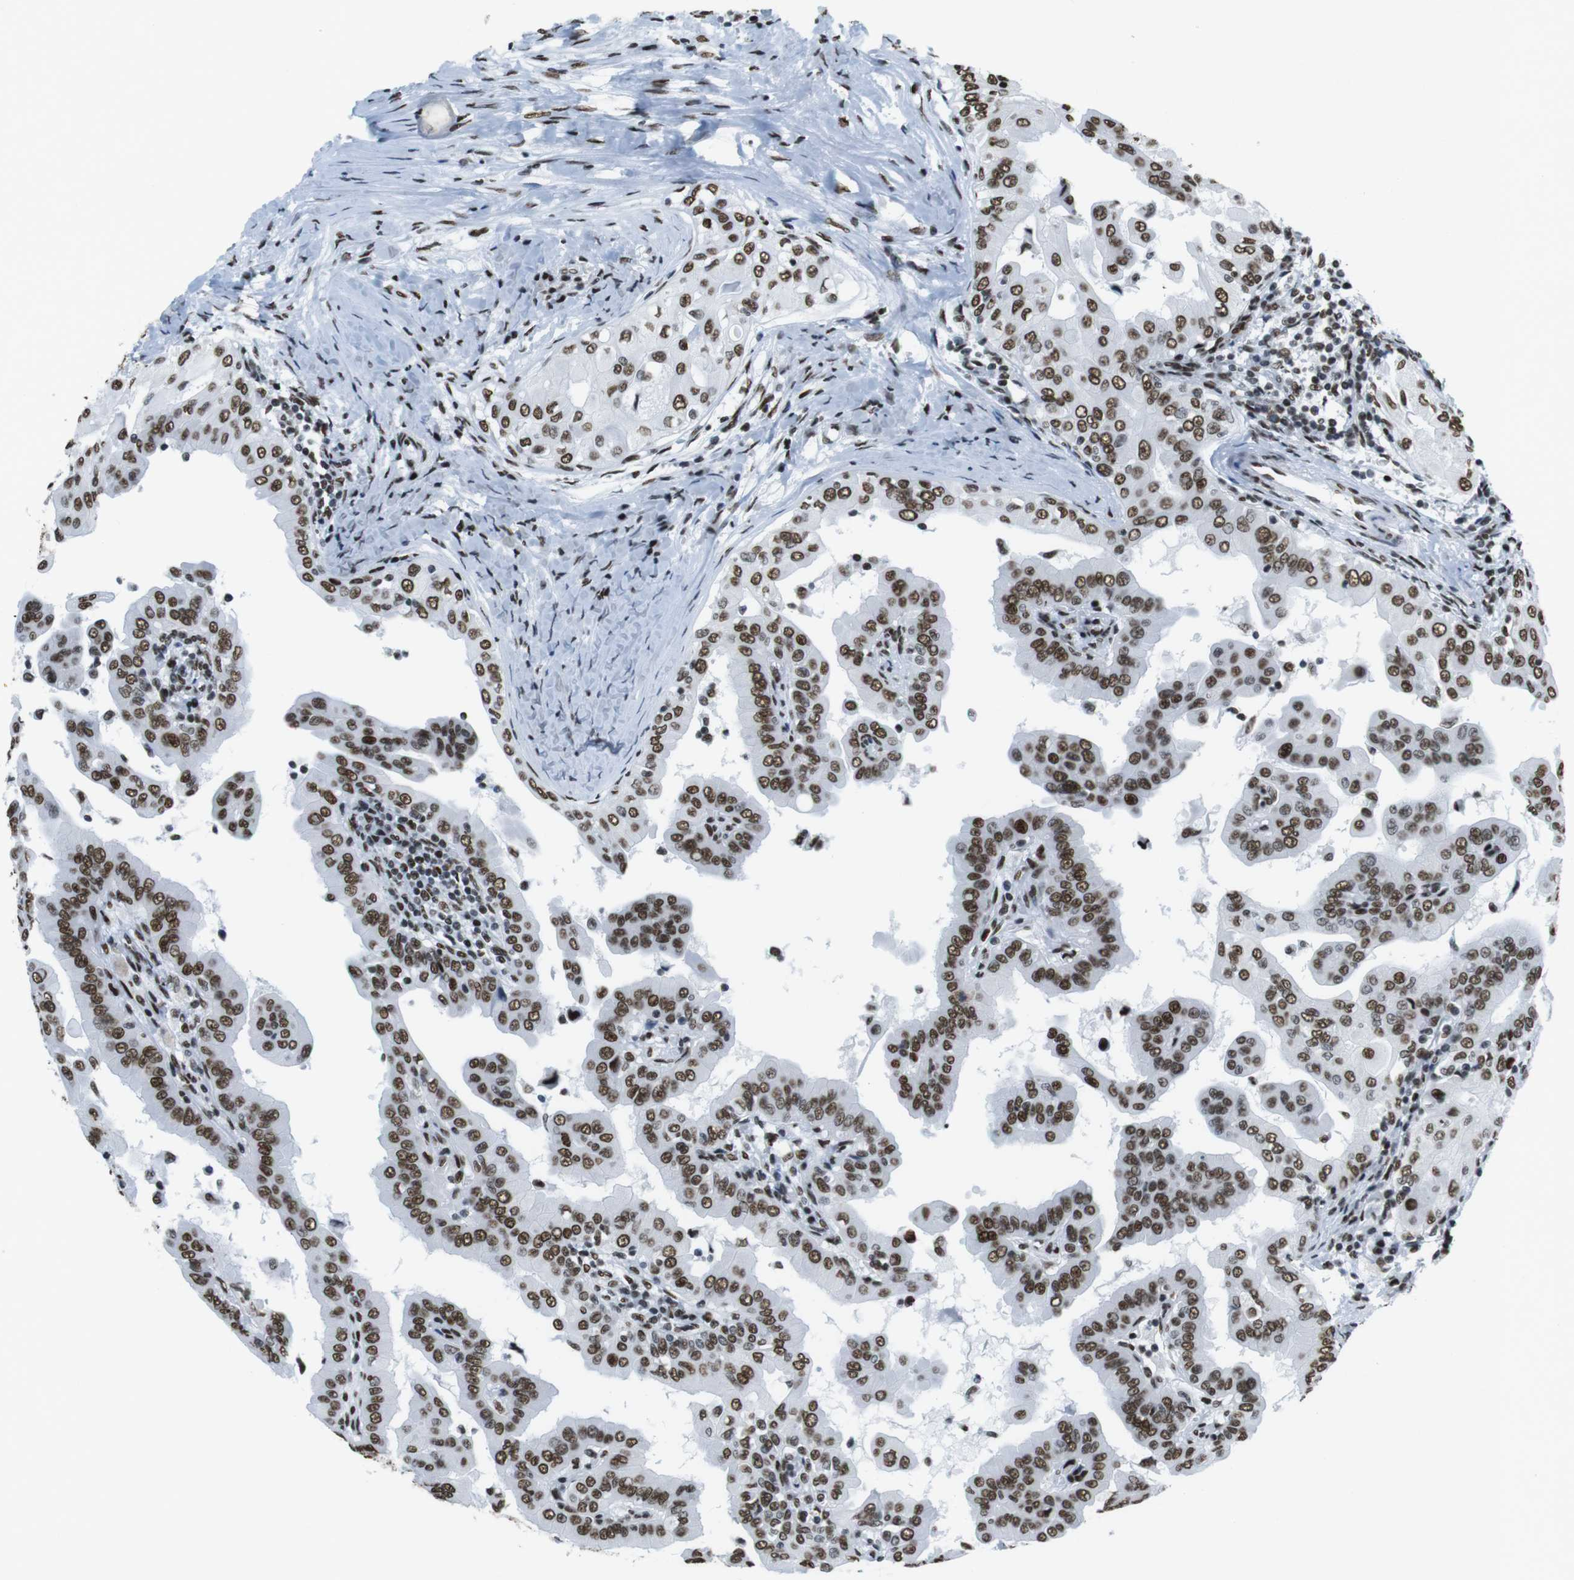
{"staining": {"intensity": "moderate", "quantity": ">75%", "location": "nuclear"}, "tissue": "thyroid cancer", "cell_type": "Tumor cells", "image_type": "cancer", "snomed": [{"axis": "morphology", "description": "Papillary adenocarcinoma, NOS"}, {"axis": "topography", "description": "Thyroid gland"}], "caption": "Immunohistochemistry (IHC) (DAB (3,3'-diaminobenzidine)) staining of papillary adenocarcinoma (thyroid) displays moderate nuclear protein staining in approximately >75% of tumor cells. (DAB (3,3'-diaminobenzidine) IHC, brown staining for protein, blue staining for nuclei).", "gene": "CITED2", "patient": {"sex": "male", "age": 33}}